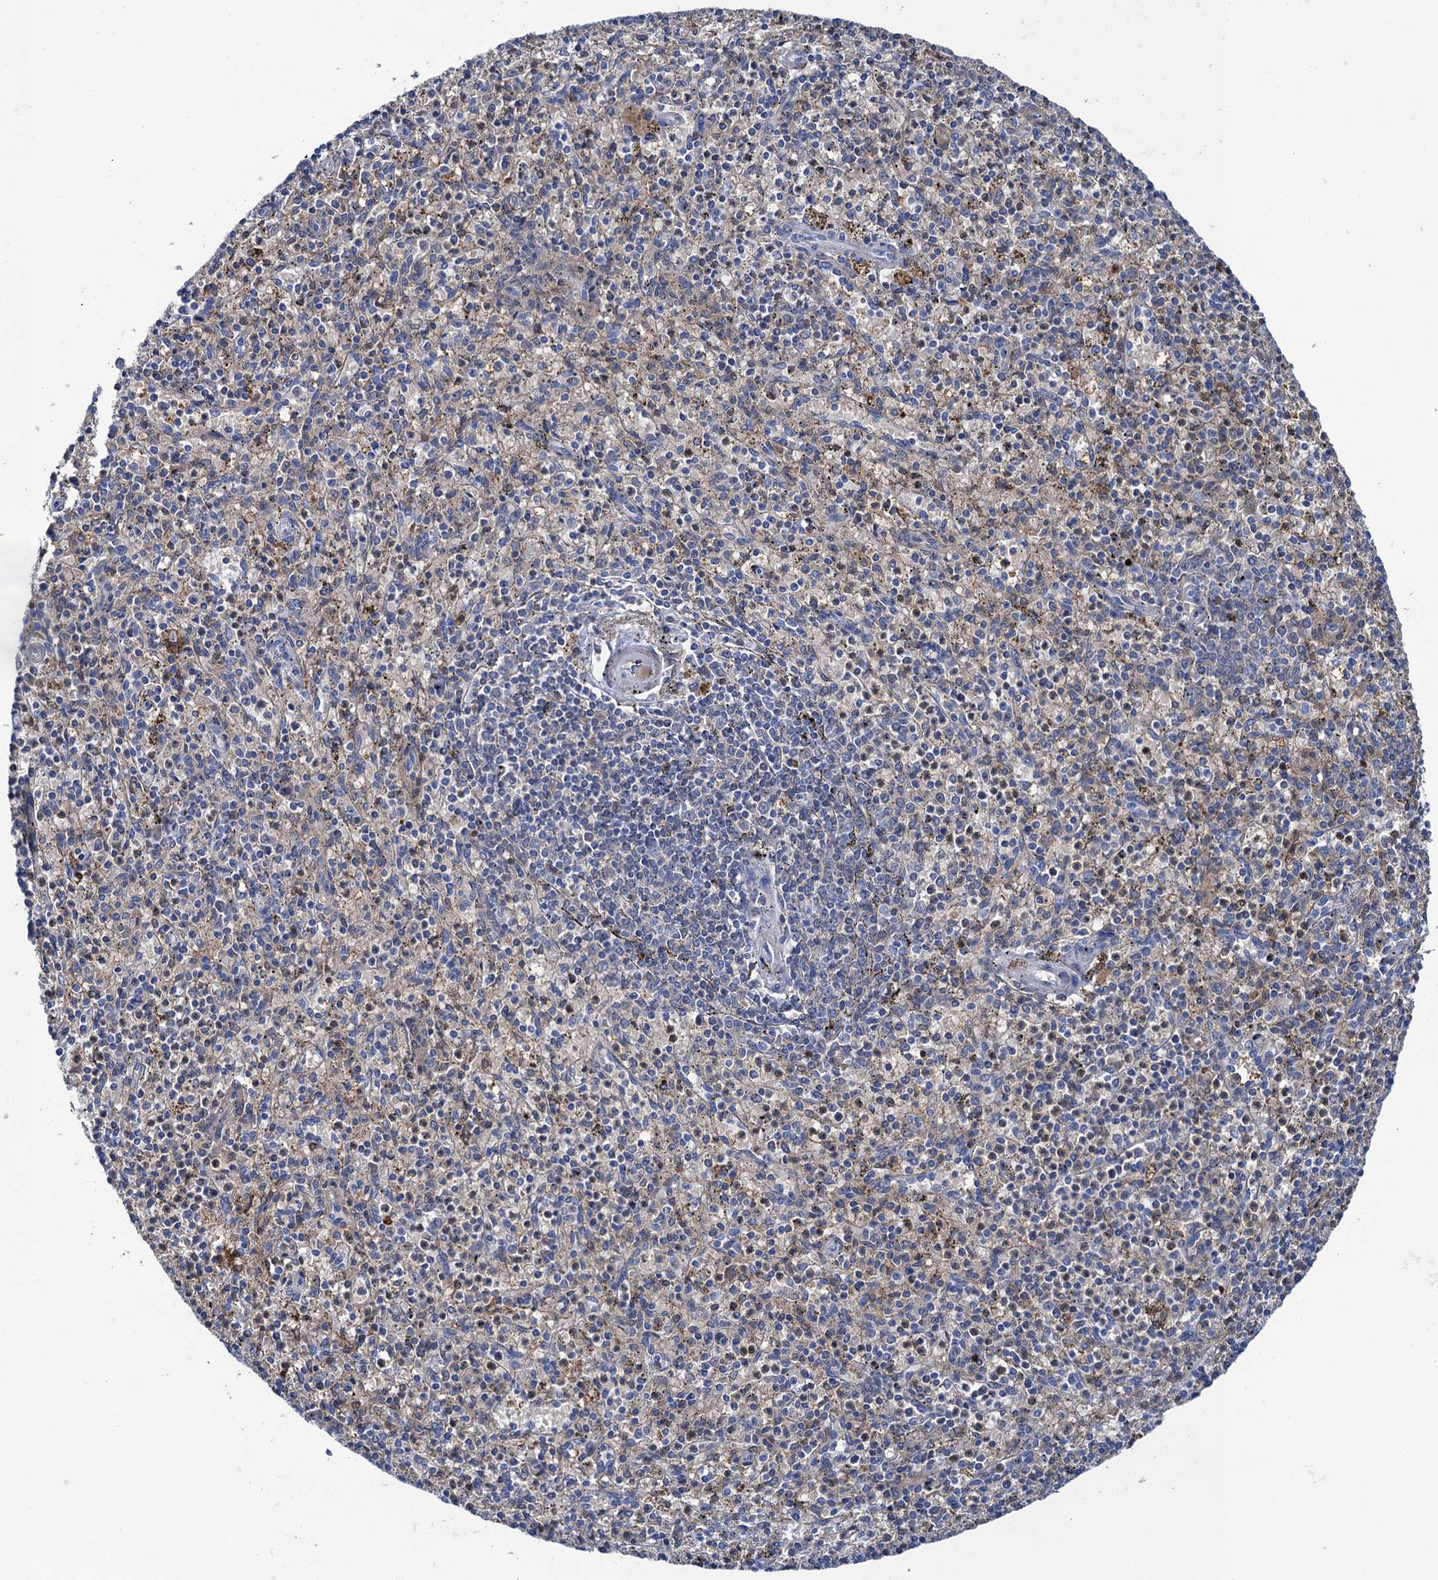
{"staining": {"intensity": "negative", "quantity": "none", "location": "none"}, "tissue": "spleen", "cell_type": "Cells in red pulp", "image_type": "normal", "snomed": [{"axis": "morphology", "description": "Normal tissue, NOS"}, {"axis": "topography", "description": "Spleen"}], "caption": "Immunohistochemical staining of unremarkable human spleen demonstrates no significant staining in cells in red pulp. Brightfield microscopy of immunohistochemistry (IHC) stained with DAB (brown) and hematoxylin (blue), captured at high magnification.", "gene": "FAH", "patient": {"sex": "male", "age": 72}}